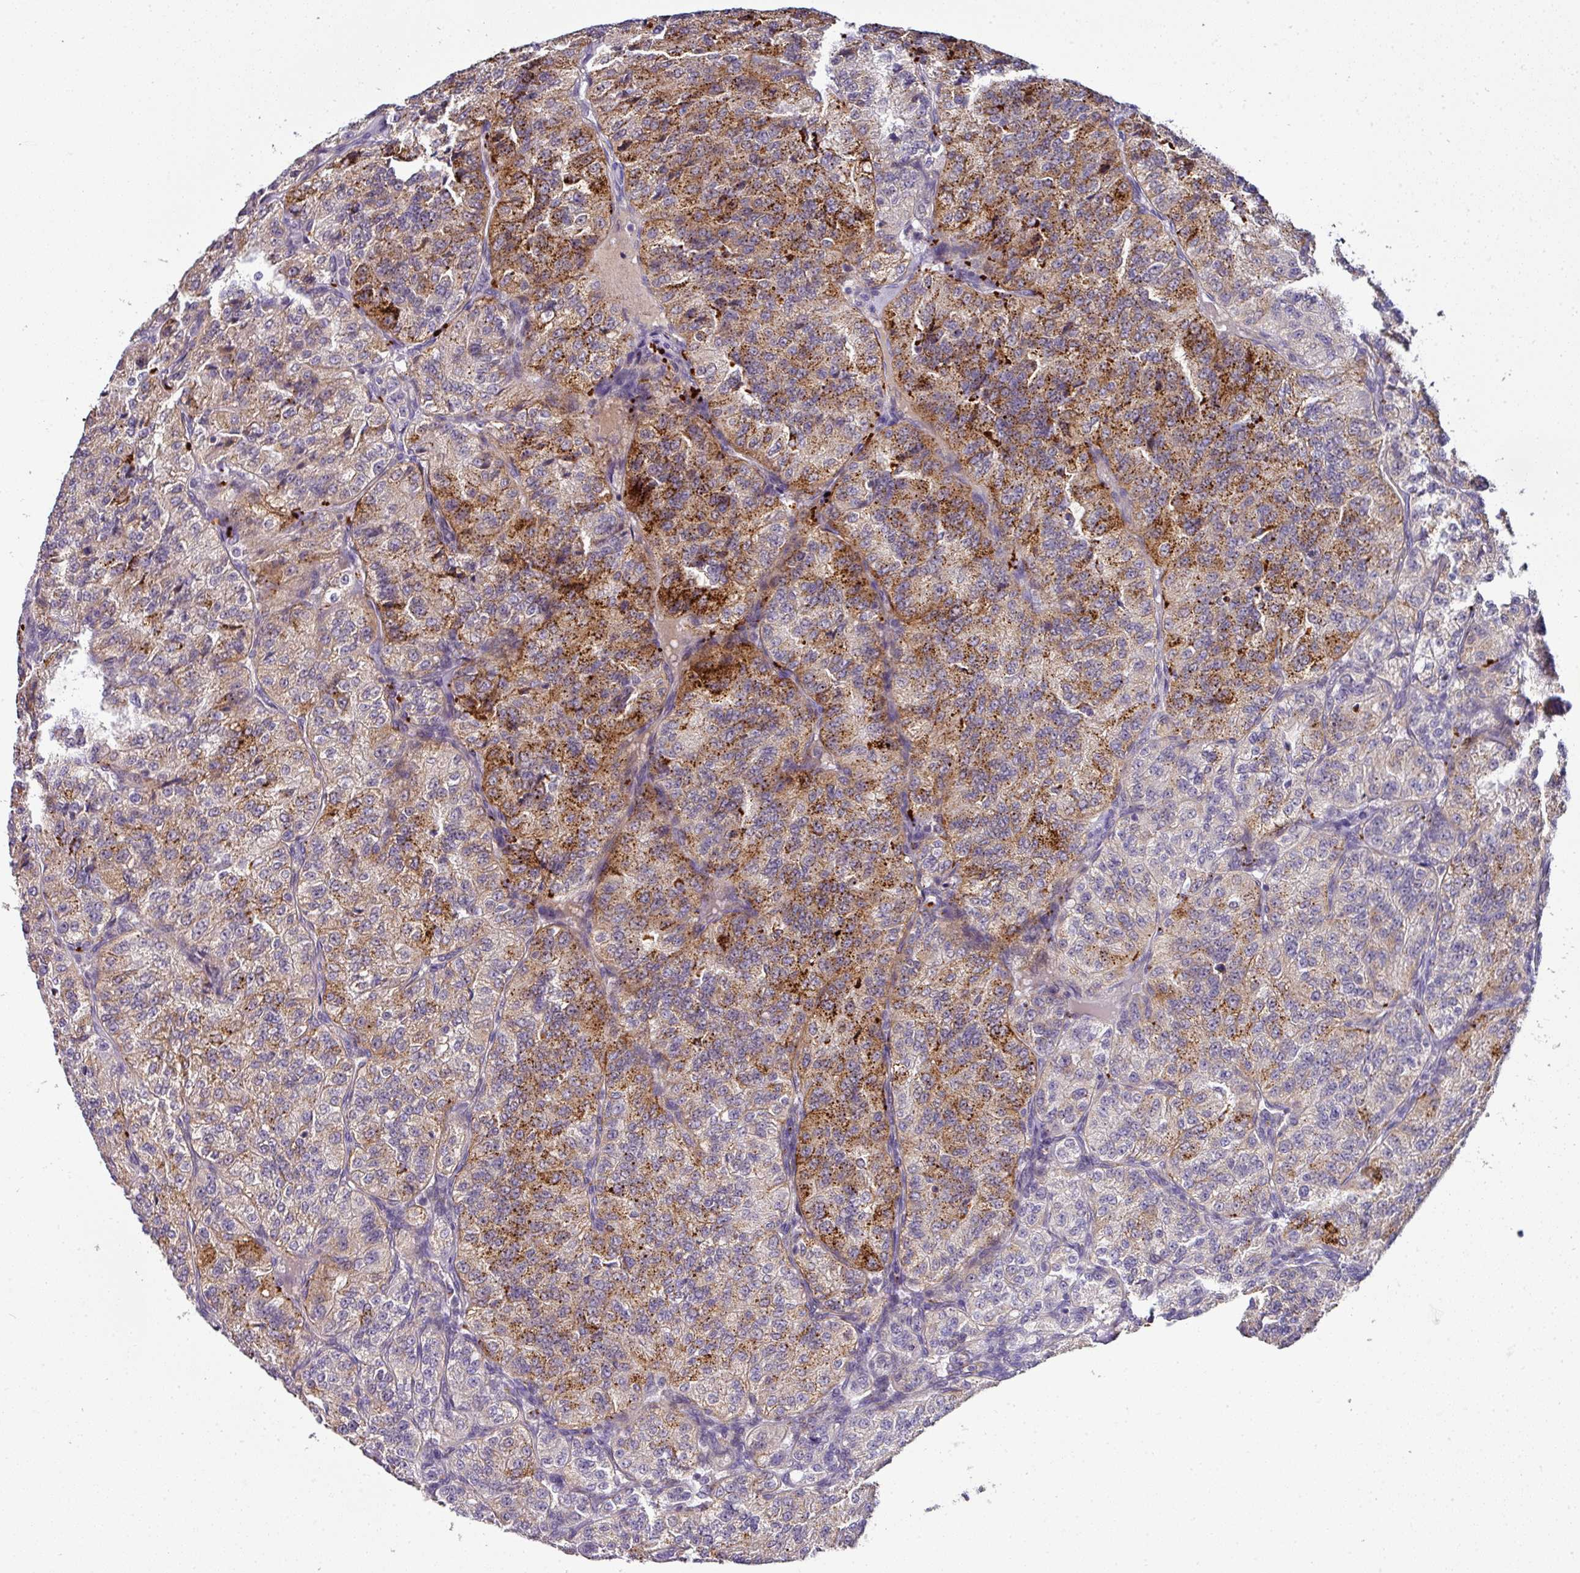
{"staining": {"intensity": "strong", "quantity": "25%-75%", "location": "cytoplasmic/membranous"}, "tissue": "renal cancer", "cell_type": "Tumor cells", "image_type": "cancer", "snomed": [{"axis": "morphology", "description": "Adenocarcinoma, NOS"}, {"axis": "topography", "description": "Kidney"}], "caption": "Strong cytoplasmic/membranous protein positivity is present in approximately 25%-75% of tumor cells in renal adenocarcinoma.", "gene": "NAPSA", "patient": {"sex": "female", "age": 63}}